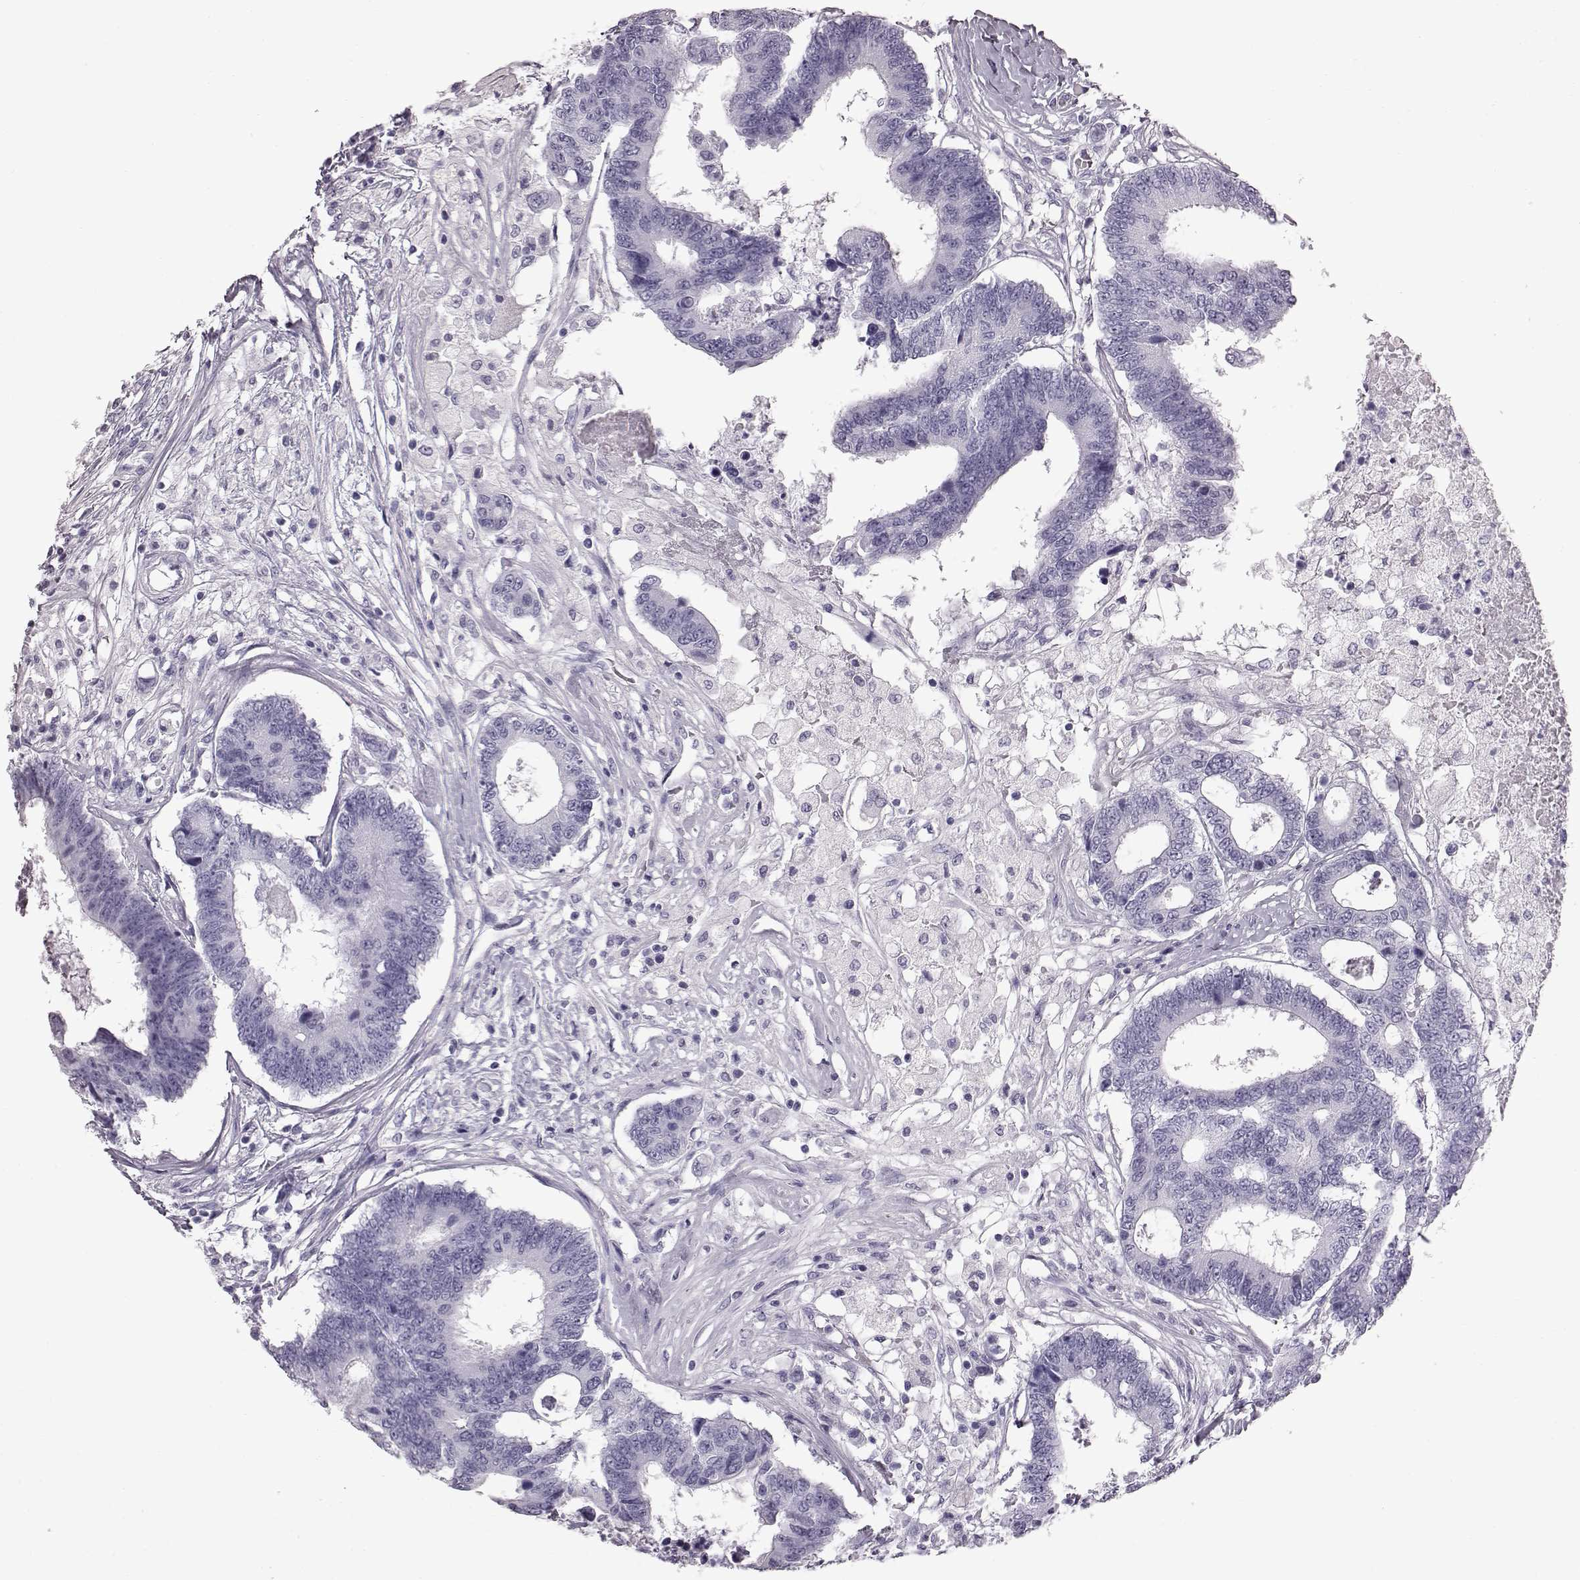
{"staining": {"intensity": "negative", "quantity": "none", "location": "none"}, "tissue": "colorectal cancer", "cell_type": "Tumor cells", "image_type": "cancer", "snomed": [{"axis": "morphology", "description": "Adenocarcinoma, NOS"}, {"axis": "topography", "description": "Colon"}], "caption": "IHC photomicrograph of colorectal adenocarcinoma stained for a protein (brown), which exhibits no positivity in tumor cells. (DAB (3,3'-diaminobenzidine) immunohistochemistry, high magnification).", "gene": "TCHHL1", "patient": {"sex": "female", "age": 48}}